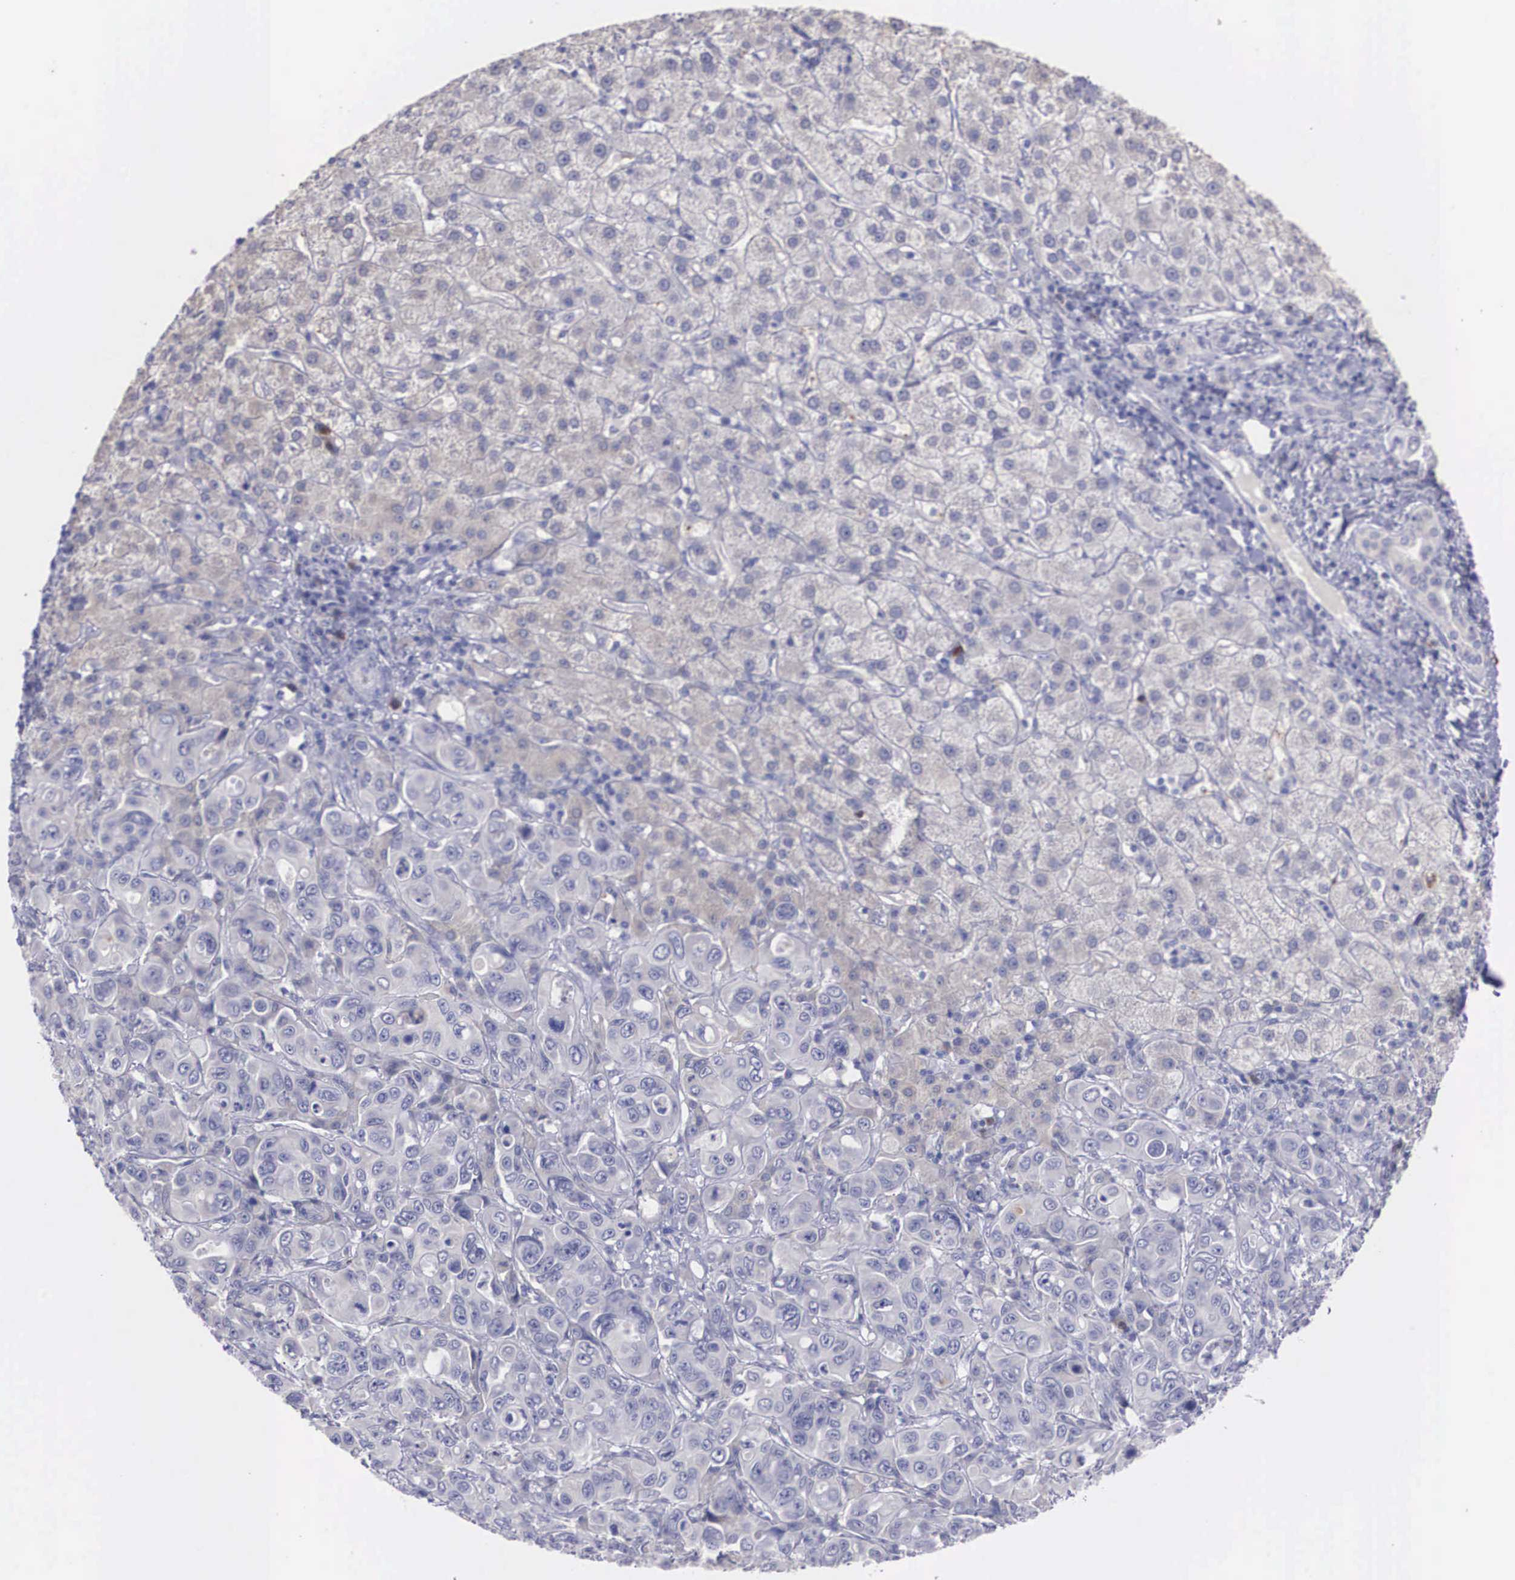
{"staining": {"intensity": "weak", "quantity": "25%-75%", "location": "cytoplasmic/membranous"}, "tissue": "liver cancer", "cell_type": "Tumor cells", "image_type": "cancer", "snomed": [{"axis": "morphology", "description": "Cholangiocarcinoma"}, {"axis": "topography", "description": "Liver"}], "caption": "A micrograph of liver cancer stained for a protein exhibits weak cytoplasmic/membranous brown staining in tumor cells.", "gene": "REPS2", "patient": {"sex": "female", "age": 79}}